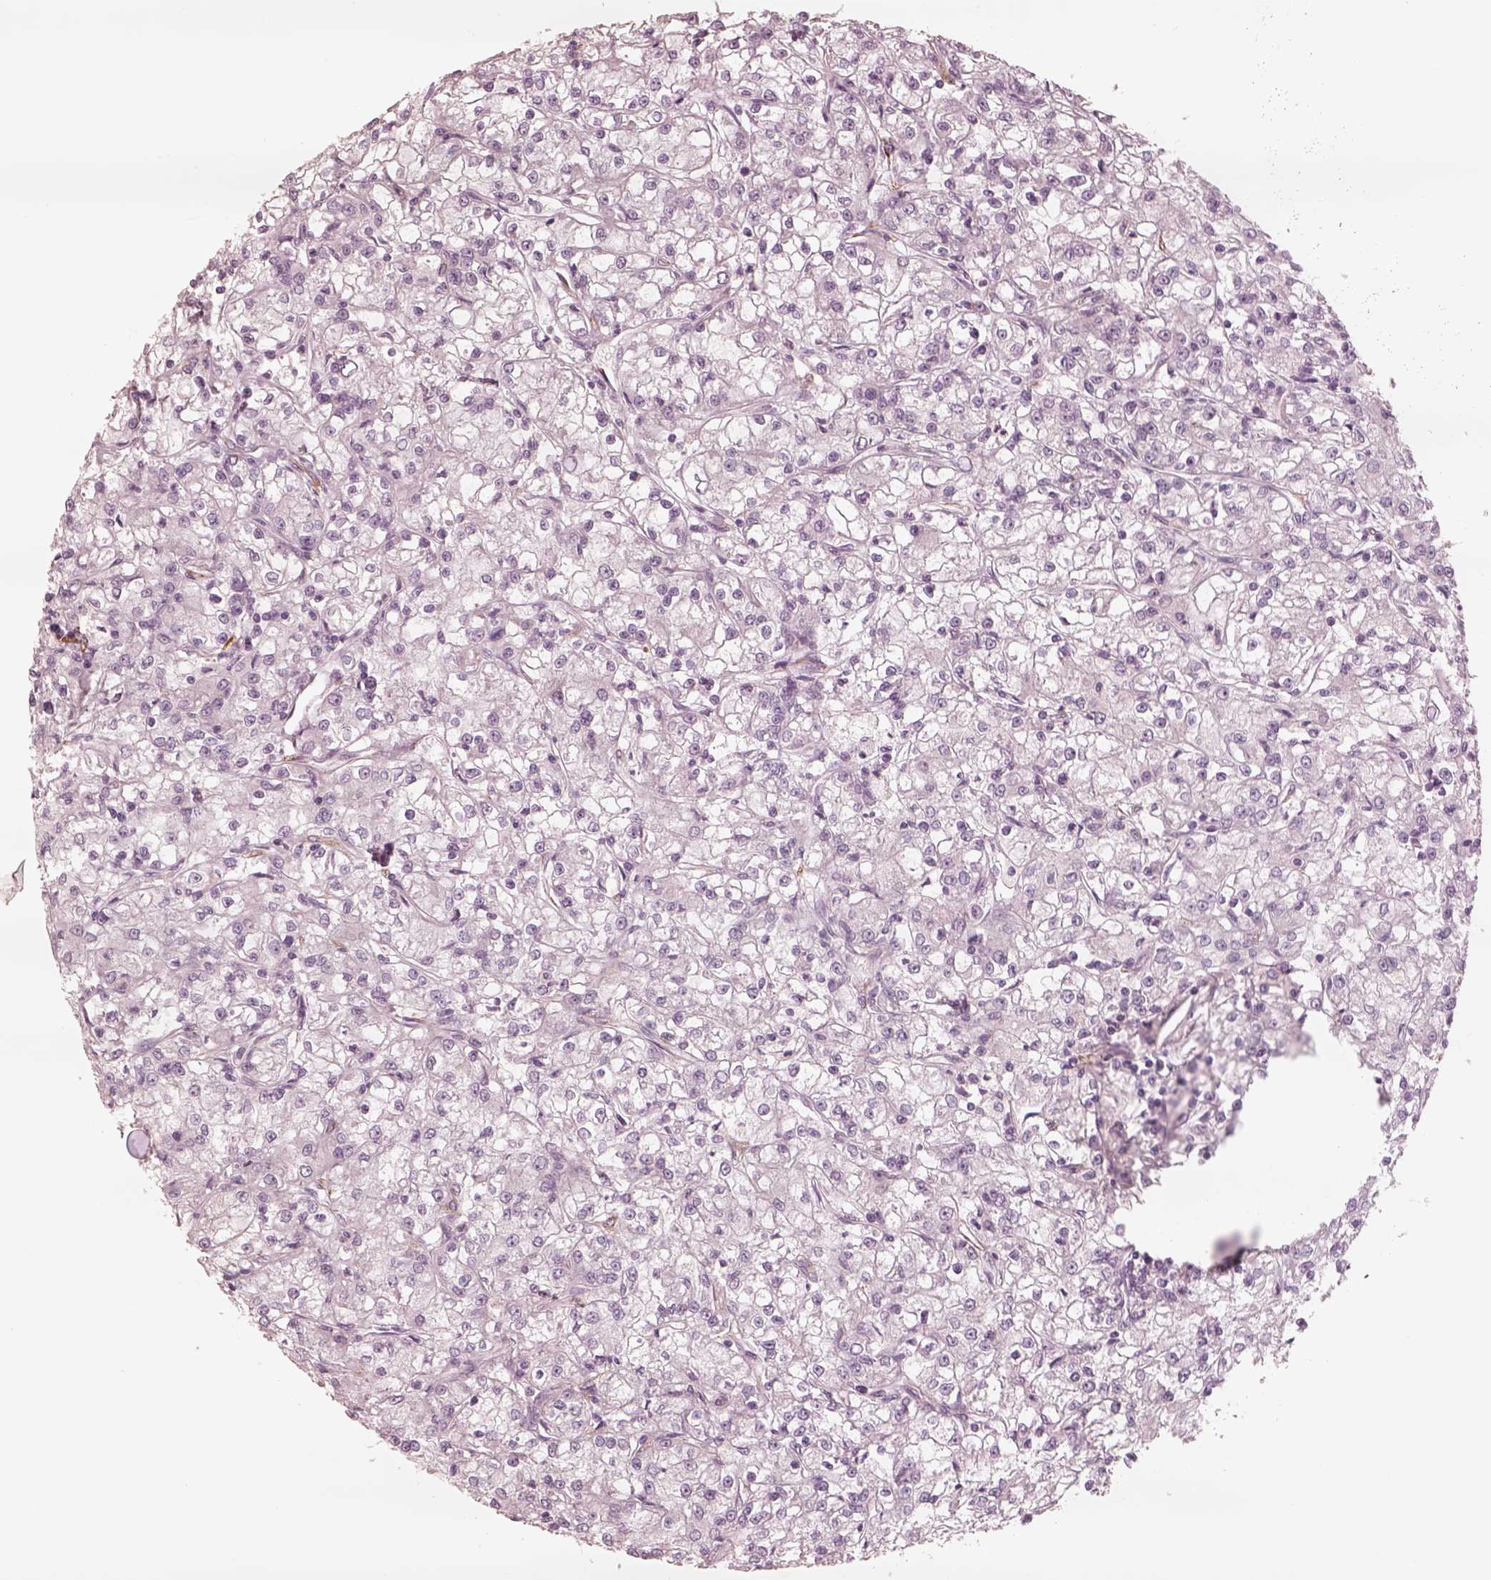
{"staining": {"intensity": "negative", "quantity": "none", "location": "none"}, "tissue": "renal cancer", "cell_type": "Tumor cells", "image_type": "cancer", "snomed": [{"axis": "morphology", "description": "Adenocarcinoma, NOS"}, {"axis": "topography", "description": "Kidney"}], "caption": "Immunohistochemical staining of renal cancer displays no significant expression in tumor cells.", "gene": "DNAAF9", "patient": {"sex": "female", "age": 59}}